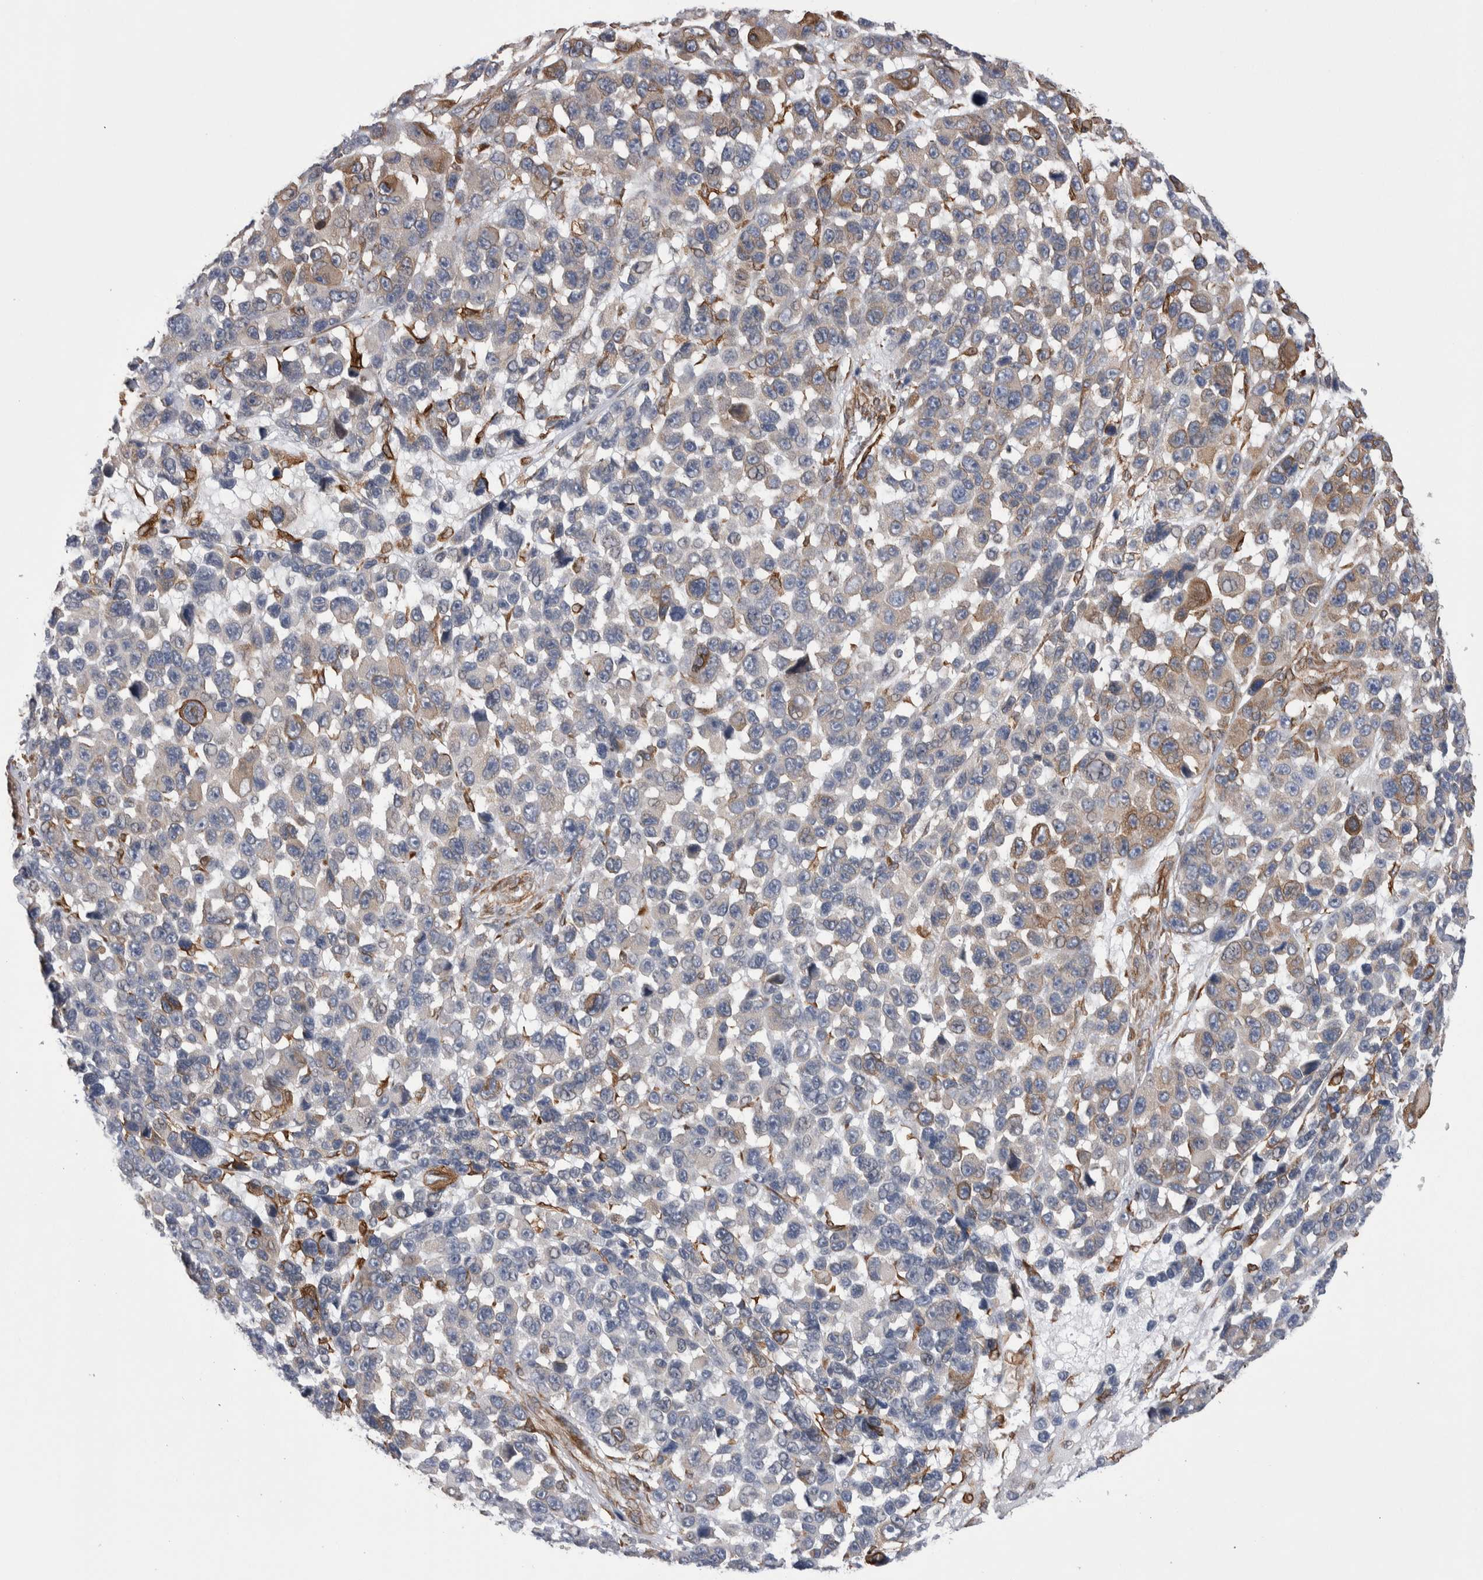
{"staining": {"intensity": "moderate", "quantity": "<25%", "location": "cytoplasmic/membranous"}, "tissue": "melanoma", "cell_type": "Tumor cells", "image_type": "cancer", "snomed": [{"axis": "morphology", "description": "Malignant melanoma, NOS"}, {"axis": "topography", "description": "Skin"}], "caption": "A low amount of moderate cytoplasmic/membranous expression is appreciated in approximately <25% of tumor cells in melanoma tissue.", "gene": "KIF12", "patient": {"sex": "male", "age": 53}}